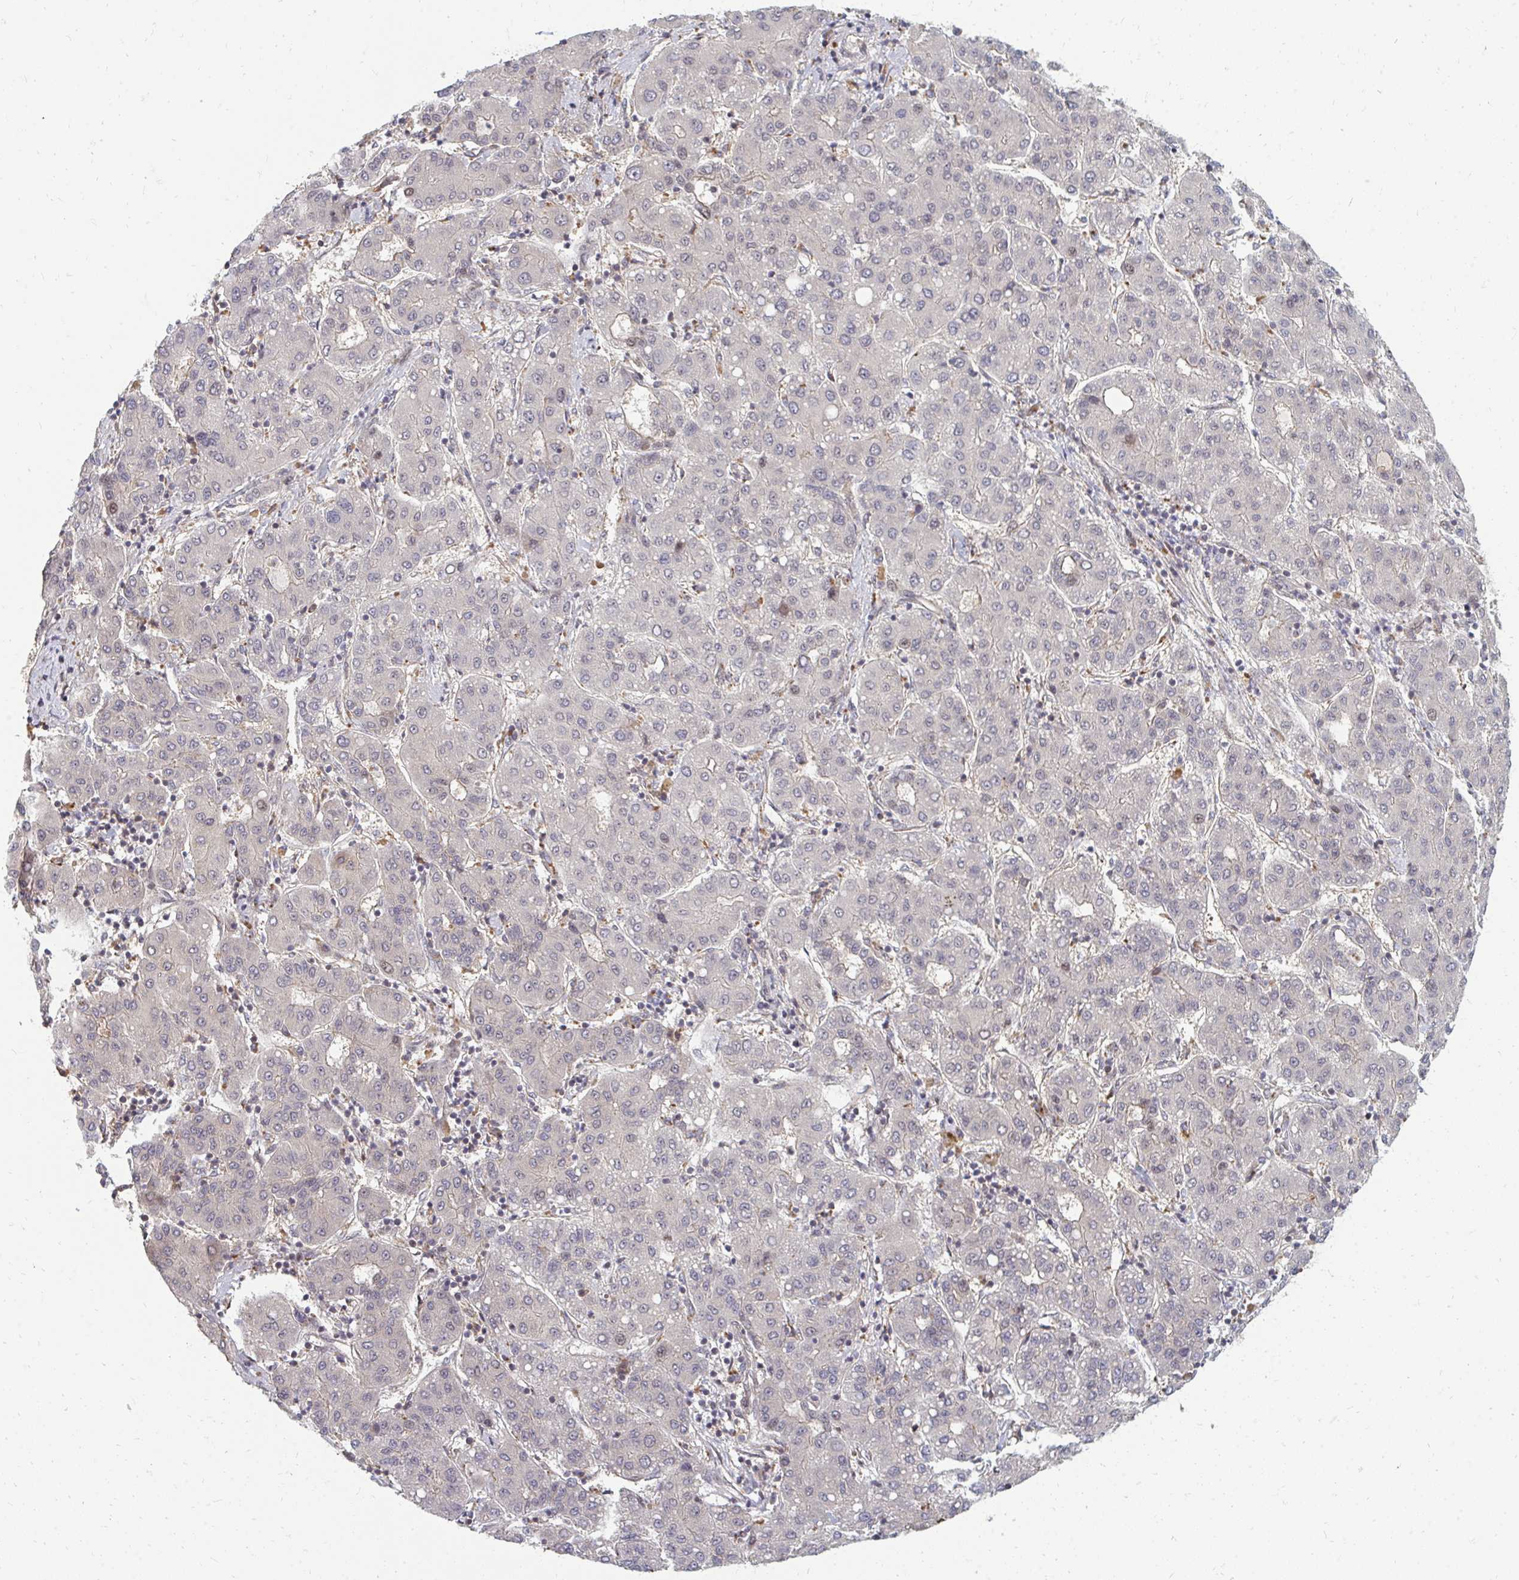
{"staining": {"intensity": "negative", "quantity": "none", "location": "none"}, "tissue": "liver cancer", "cell_type": "Tumor cells", "image_type": "cancer", "snomed": [{"axis": "morphology", "description": "Carcinoma, Hepatocellular, NOS"}, {"axis": "topography", "description": "Liver"}], "caption": "Immunohistochemical staining of liver cancer reveals no significant staining in tumor cells.", "gene": "ZNF285", "patient": {"sex": "male", "age": 65}}